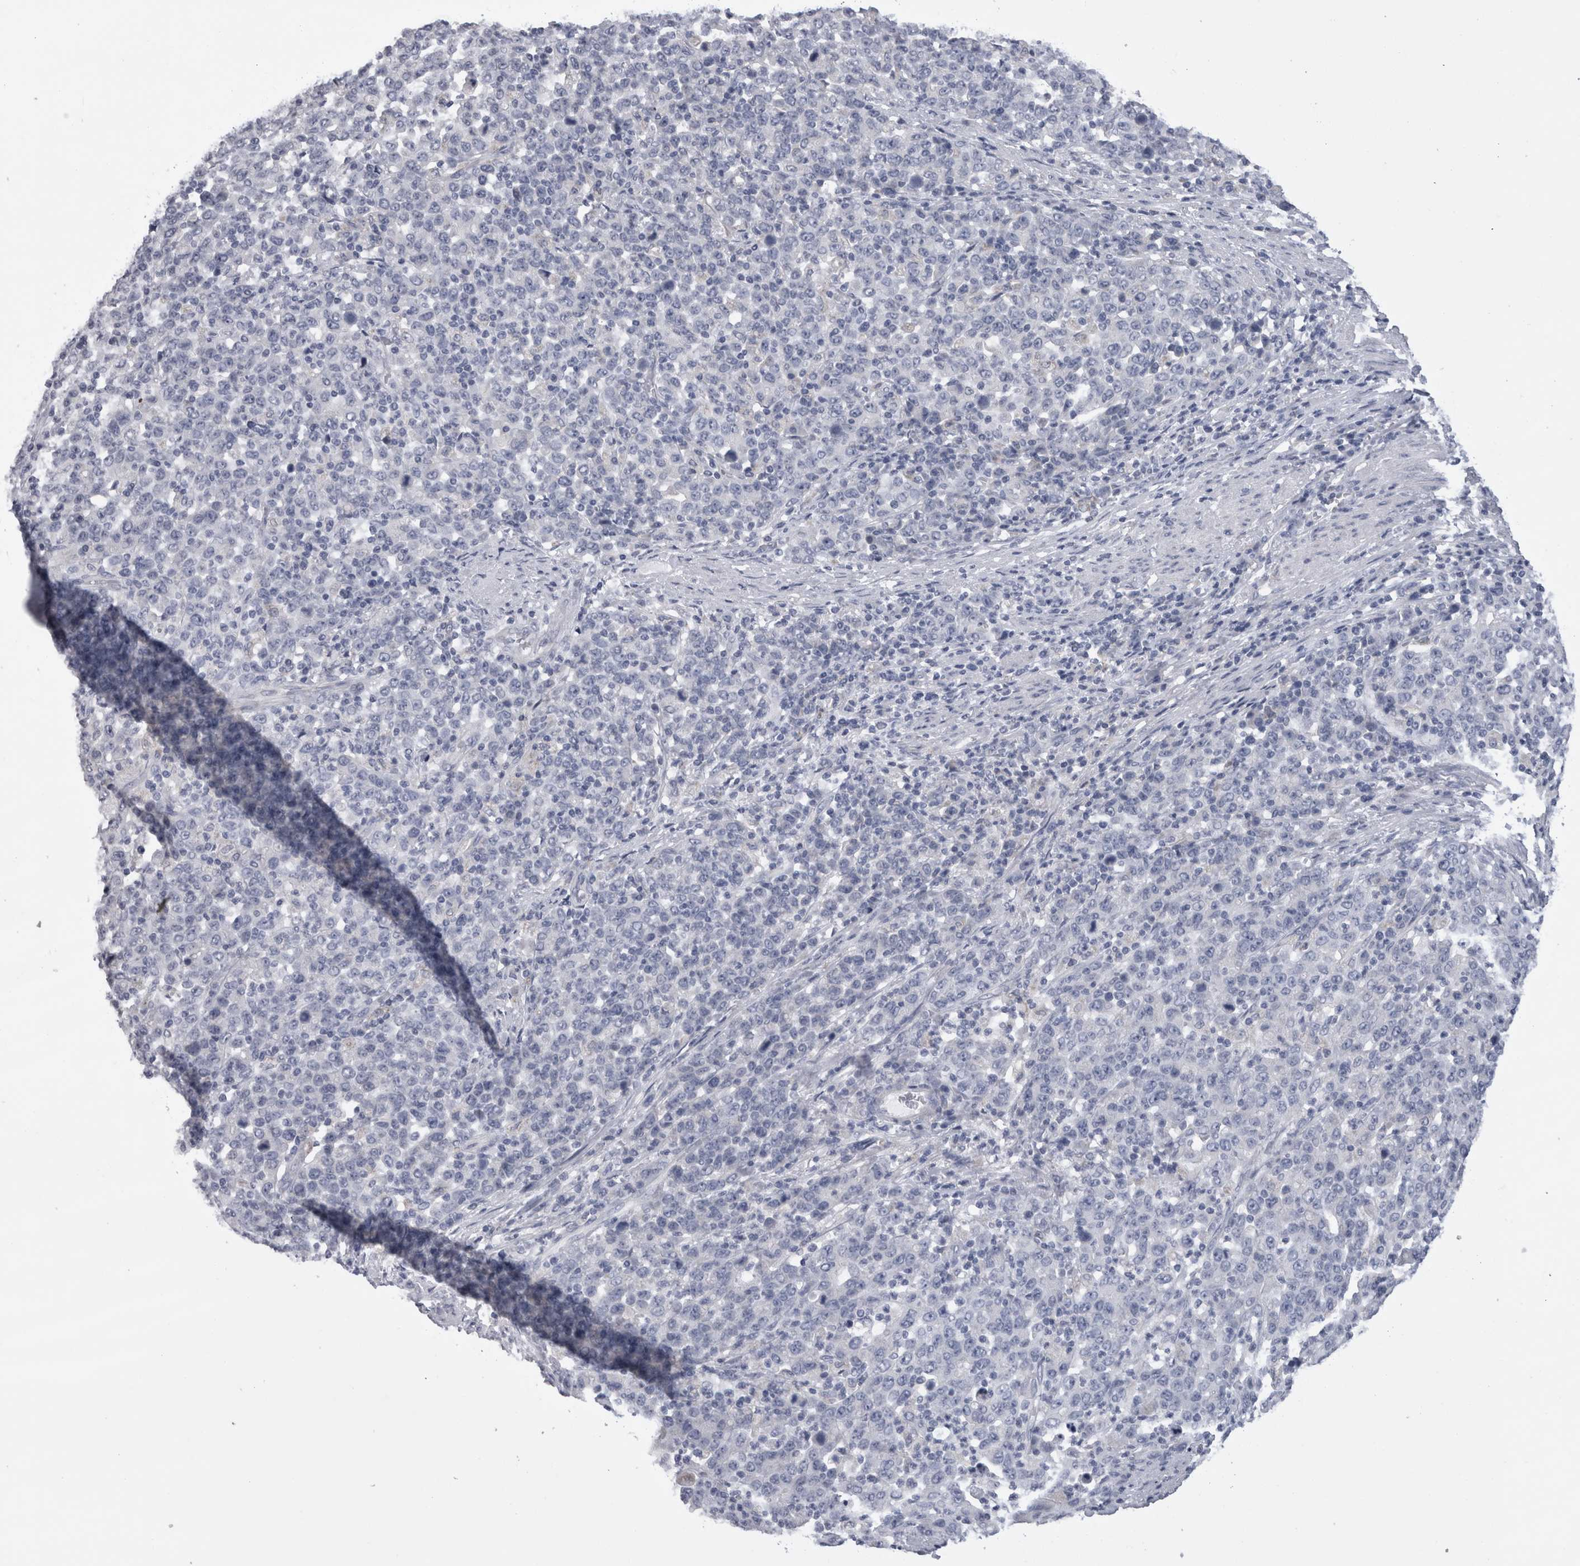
{"staining": {"intensity": "negative", "quantity": "none", "location": "none"}, "tissue": "stomach cancer", "cell_type": "Tumor cells", "image_type": "cancer", "snomed": [{"axis": "morphology", "description": "Adenocarcinoma, NOS"}, {"axis": "topography", "description": "Stomach, upper"}], "caption": "The IHC image has no significant expression in tumor cells of stomach cancer tissue. The staining was performed using DAB (3,3'-diaminobenzidine) to visualize the protein expression in brown, while the nuclei were stained in blue with hematoxylin (Magnification: 20x).", "gene": "DHRS4", "patient": {"sex": "male", "age": 69}}